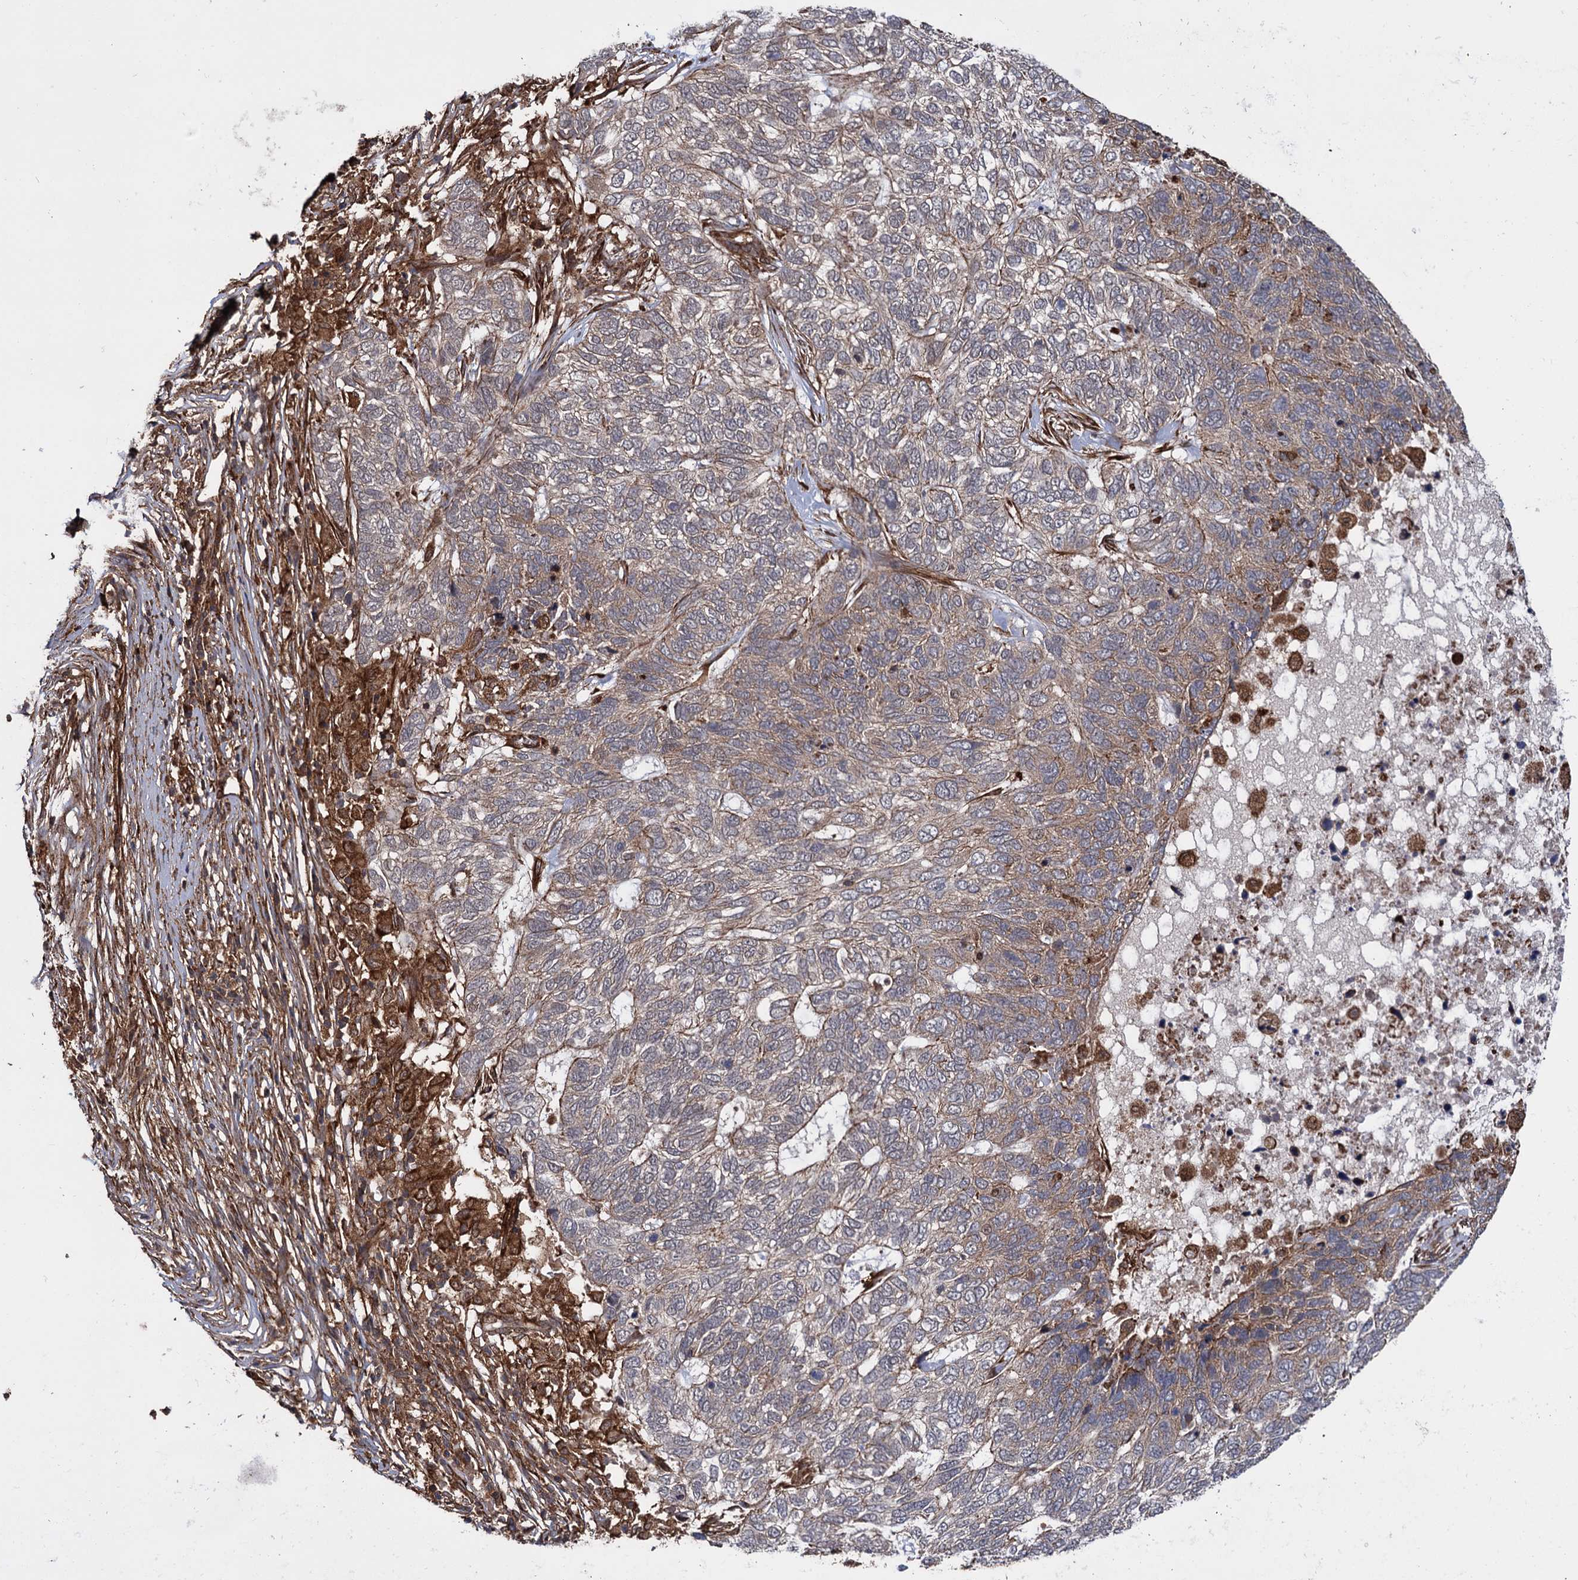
{"staining": {"intensity": "moderate", "quantity": "25%-75%", "location": "cytoplasmic/membranous"}, "tissue": "skin cancer", "cell_type": "Tumor cells", "image_type": "cancer", "snomed": [{"axis": "morphology", "description": "Basal cell carcinoma"}, {"axis": "topography", "description": "Skin"}], "caption": "Protein staining displays moderate cytoplasmic/membranous positivity in approximately 25%-75% of tumor cells in skin cancer (basal cell carcinoma).", "gene": "ATP8B4", "patient": {"sex": "female", "age": 65}}